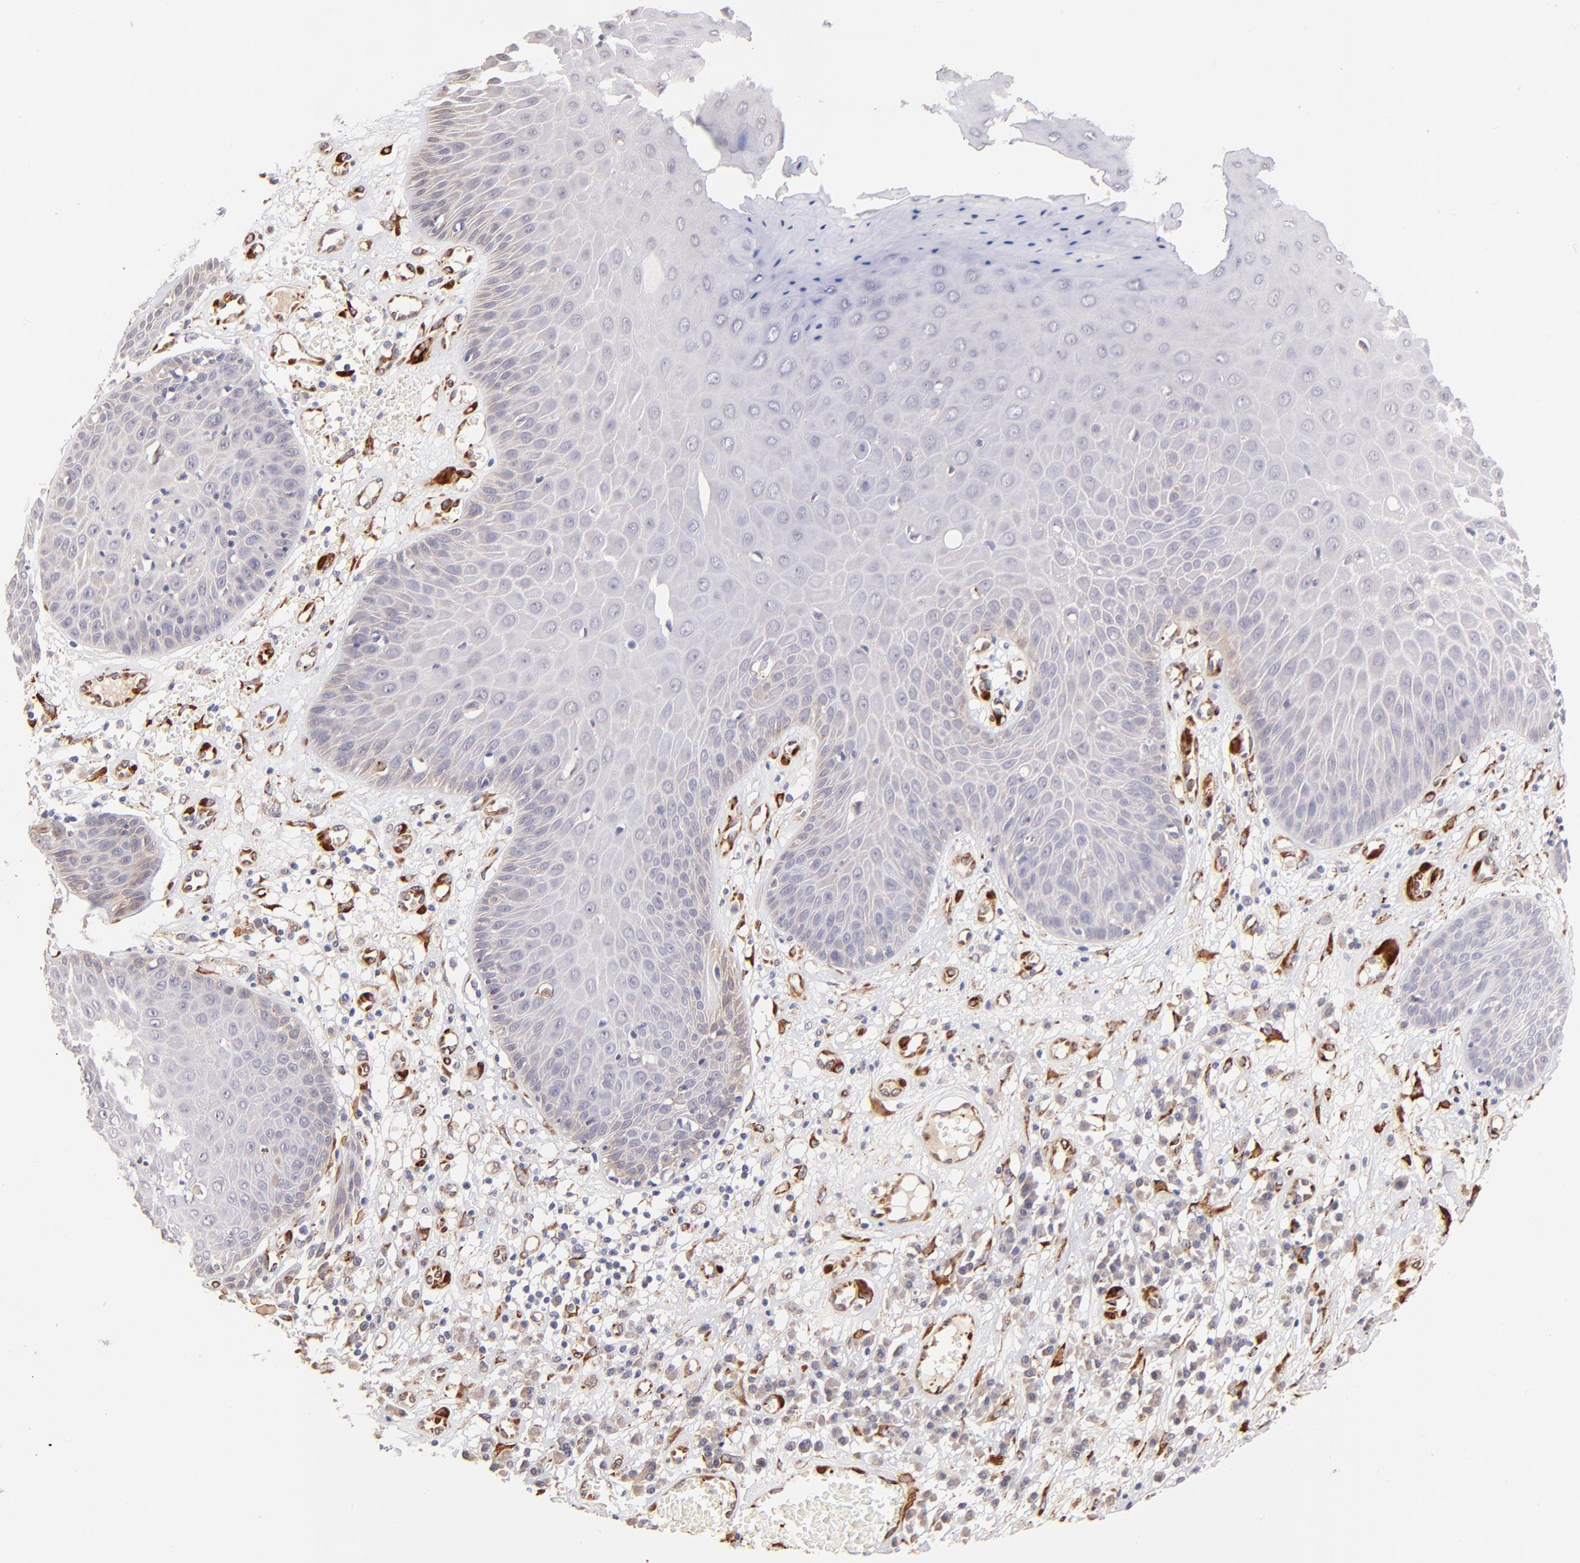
{"staining": {"intensity": "weak", "quantity": "<25%", "location": "cytoplasmic/membranous"}, "tissue": "skin cancer", "cell_type": "Tumor cells", "image_type": "cancer", "snomed": [{"axis": "morphology", "description": "Squamous cell carcinoma, NOS"}, {"axis": "topography", "description": "Skin"}], "caption": "High magnification brightfield microscopy of skin cancer stained with DAB (brown) and counterstained with hematoxylin (blue): tumor cells show no significant positivity.", "gene": "SPARC", "patient": {"sex": "male", "age": 65}}